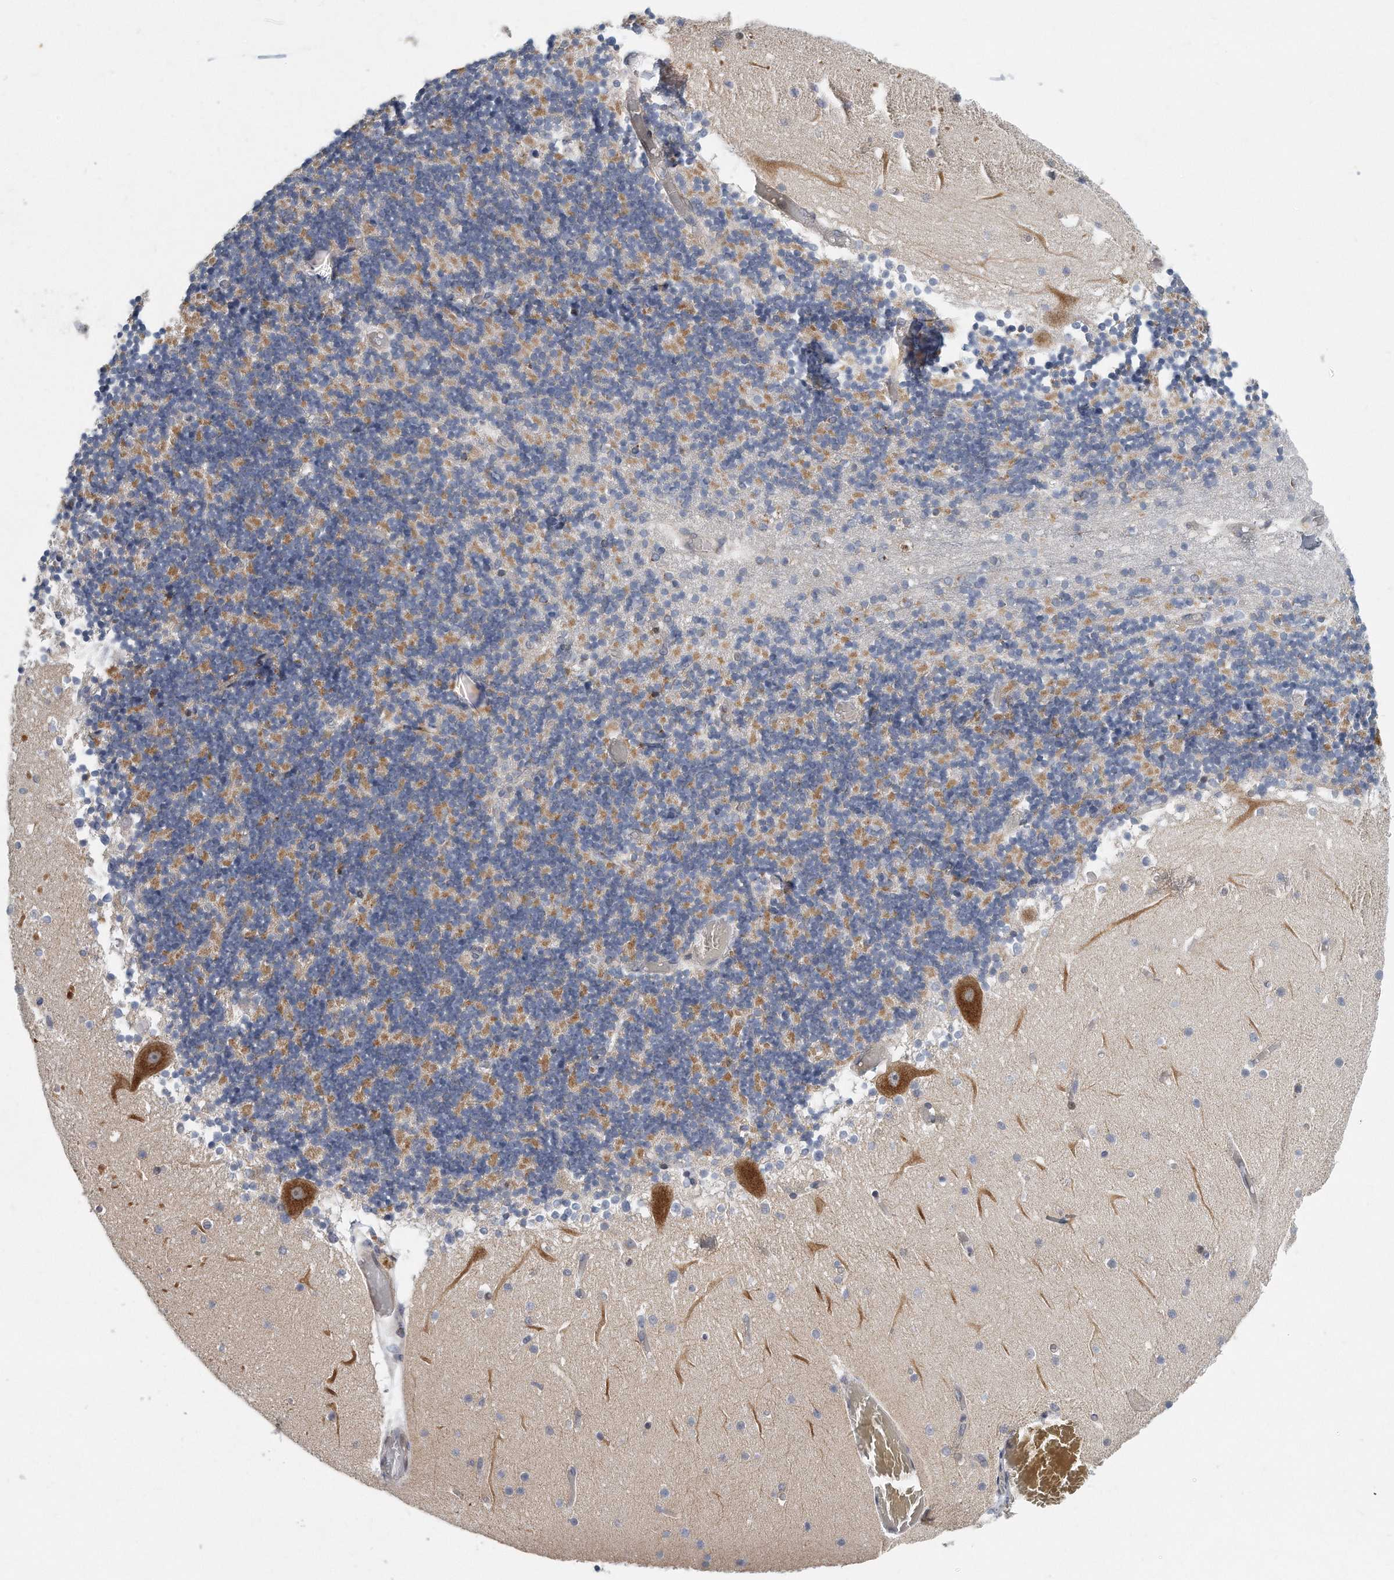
{"staining": {"intensity": "weak", "quantity": "<25%", "location": "cytoplasmic/membranous"}, "tissue": "cerebellum", "cell_type": "Cells in granular layer", "image_type": "normal", "snomed": [{"axis": "morphology", "description": "Normal tissue, NOS"}, {"axis": "topography", "description": "Cerebellum"}], "caption": "Immunohistochemistry image of benign cerebellum stained for a protein (brown), which reveals no positivity in cells in granular layer. Nuclei are stained in blue.", "gene": "VLDLR", "patient": {"sex": "female", "age": 28}}